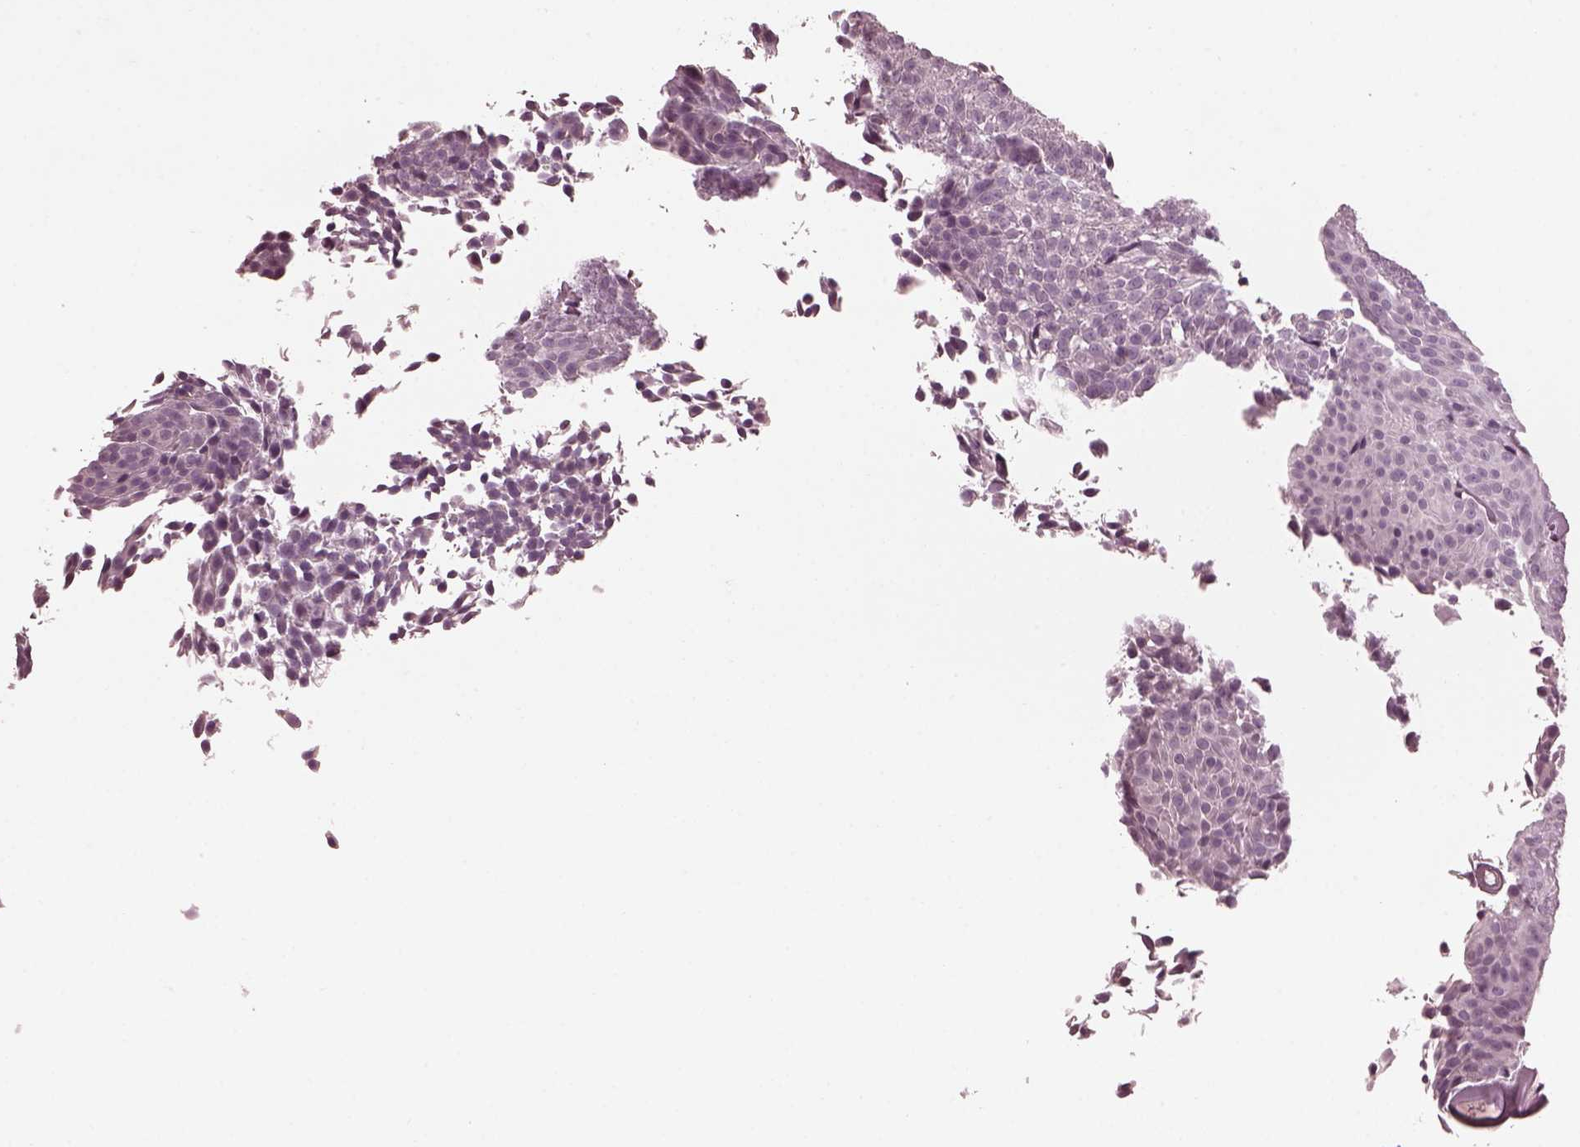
{"staining": {"intensity": "negative", "quantity": "none", "location": "none"}, "tissue": "urothelial cancer", "cell_type": "Tumor cells", "image_type": "cancer", "snomed": [{"axis": "morphology", "description": "Urothelial carcinoma, Low grade"}, {"axis": "topography", "description": "Urinary bladder"}], "caption": "High power microscopy photomicrograph of an IHC photomicrograph of urothelial cancer, revealing no significant expression in tumor cells.", "gene": "CGA", "patient": {"sex": "male", "age": 77}}